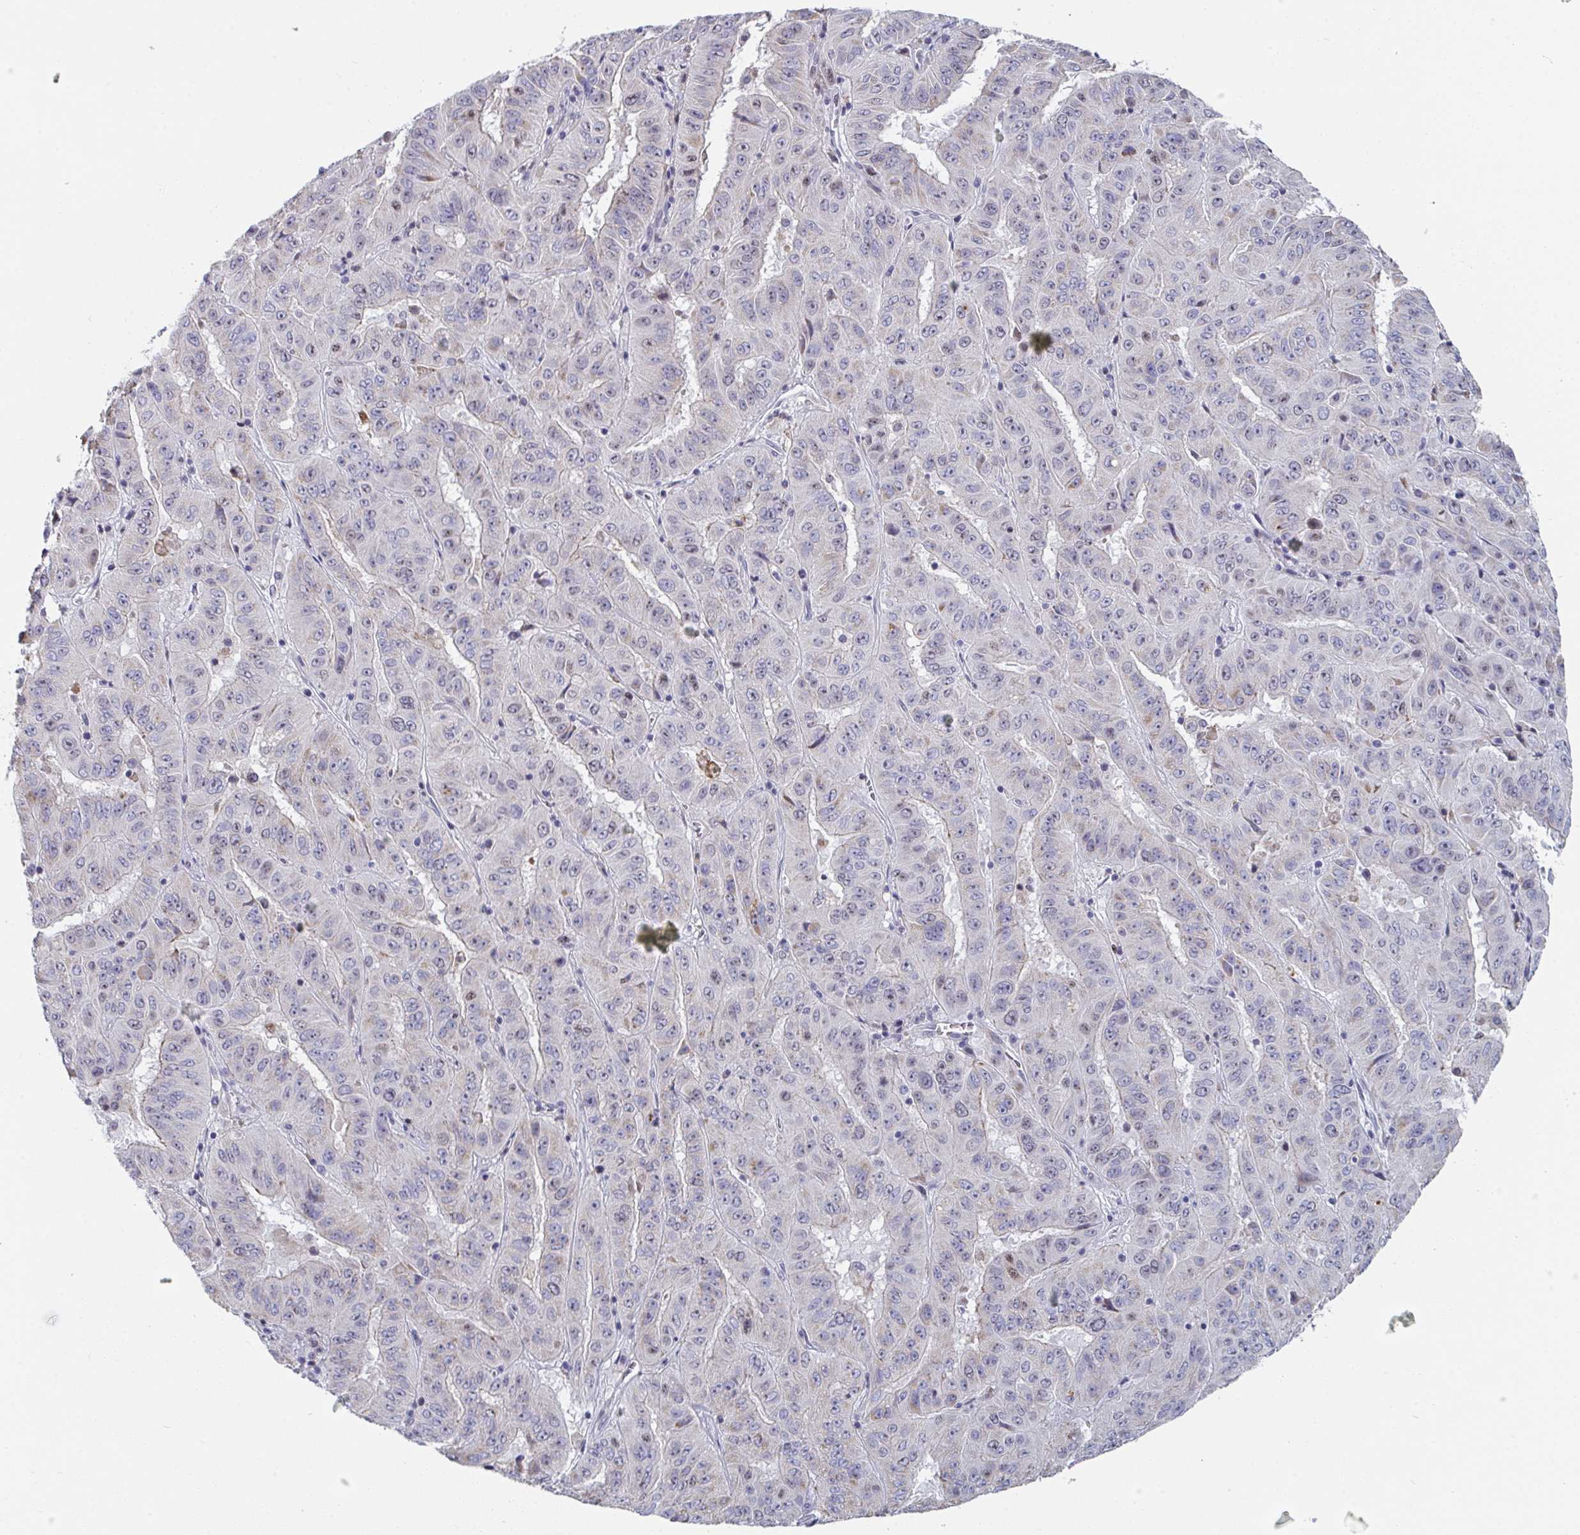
{"staining": {"intensity": "weak", "quantity": "<25%", "location": "cytoplasmic/membranous,nuclear"}, "tissue": "pancreatic cancer", "cell_type": "Tumor cells", "image_type": "cancer", "snomed": [{"axis": "morphology", "description": "Adenocarcinoma, NOS"}, {"axis": "topography", "description": "Pancreas"}], "caption": "IHC of adenocarcinoma (pancreatic) exhibits no expression in tumor cells.", "gene": "CENPT", "patient": {"sex": "male", "age": 63}}